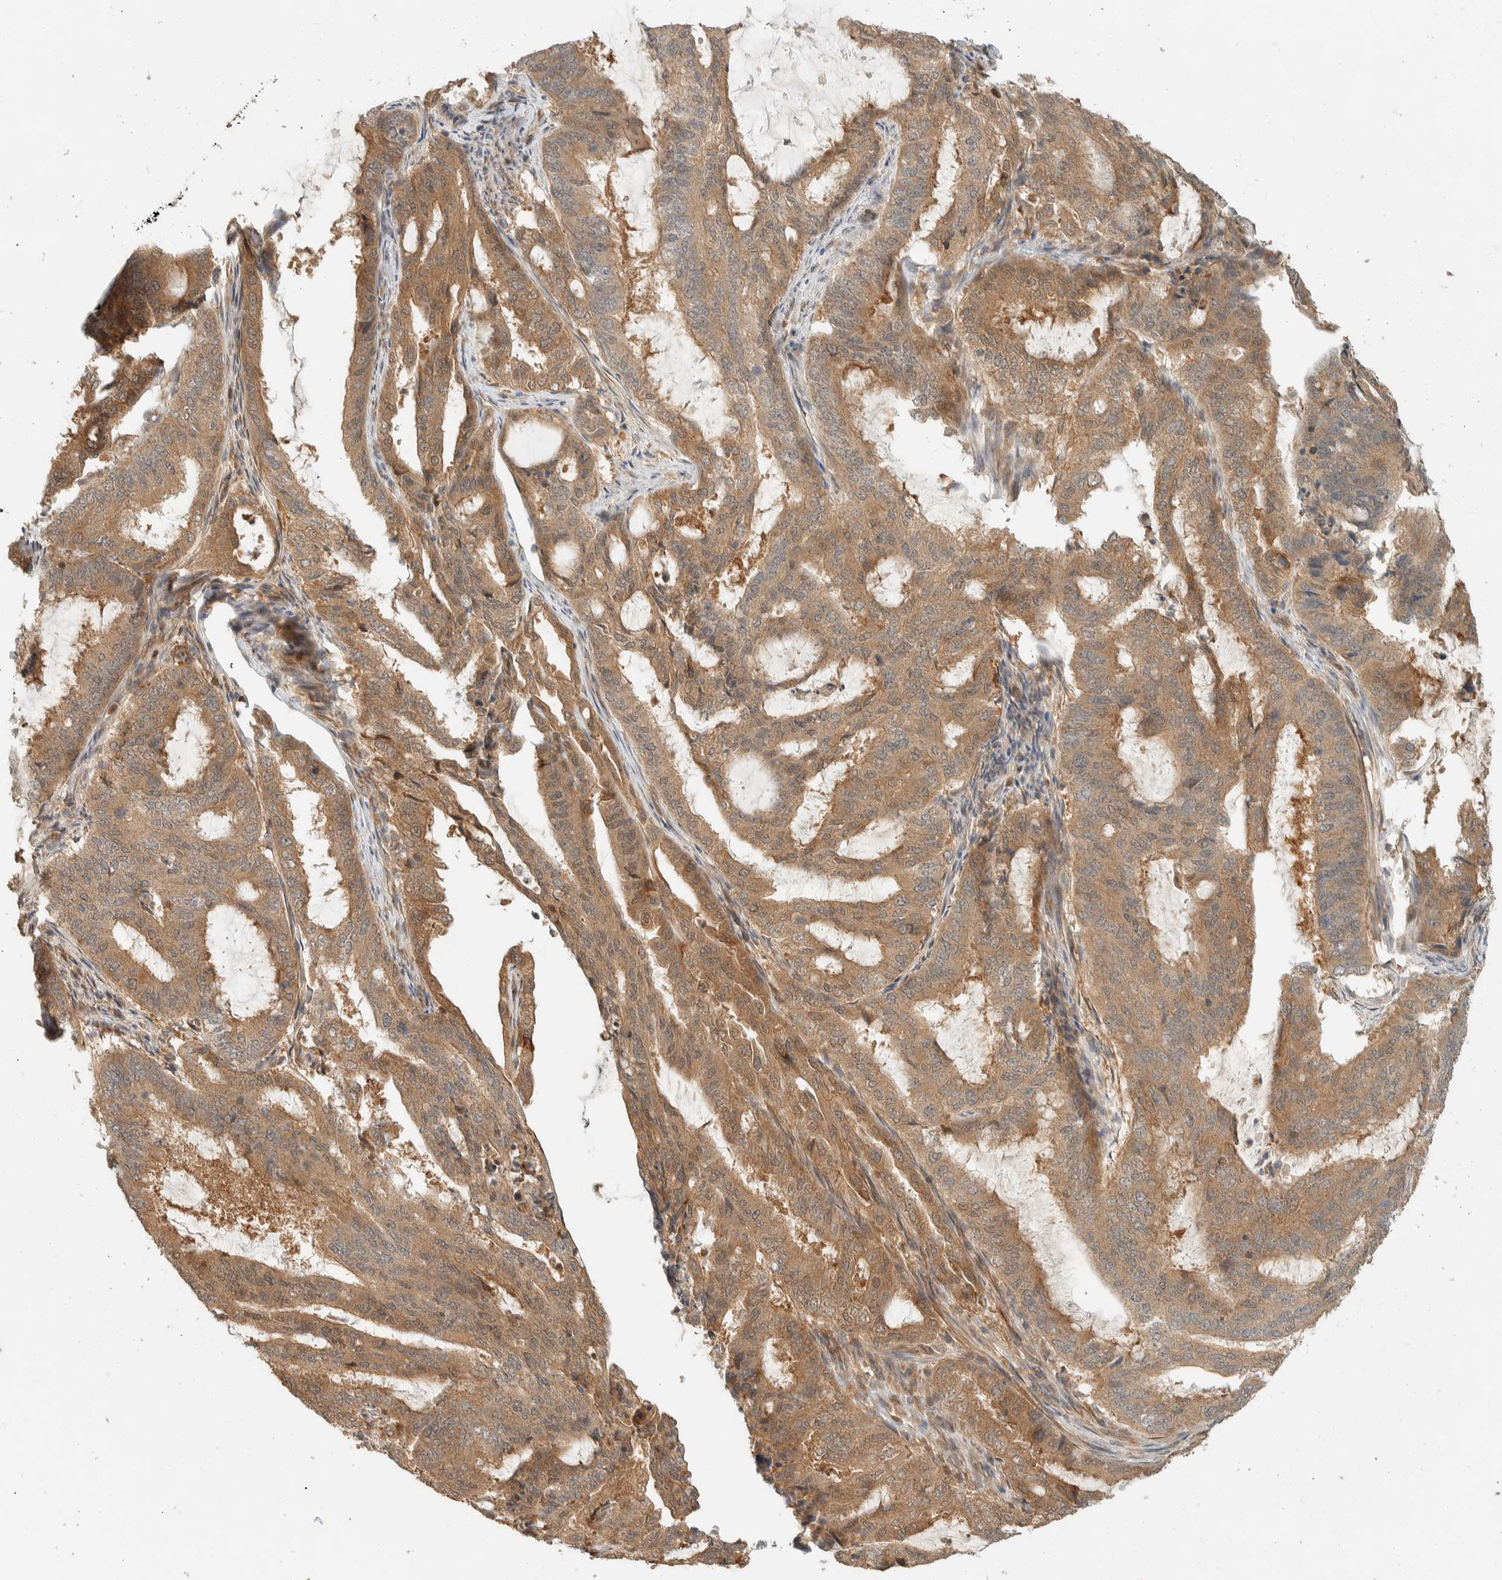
{"staining": {"intensity": "moderate", "quantity": ">75%", "location": "cytoplasmic/membranous"}, "tissue": "endometrial cancer", "cell_type": "Tumor cells", "image_type": "cancer", "snomed": [{"axis": "morphology", "description": "Adenocarcinoma, NOS"}, {"axis": "topography", "description": "Endometrium"}], "caption": "IHC (DAB) staining of endometrial cancer displays moderate cytoplasmic/membranous protein positivity in approximately >75% of tumor cells.", "gene": "ADSS2", "patient": {"sex": "female", "age": 51}}